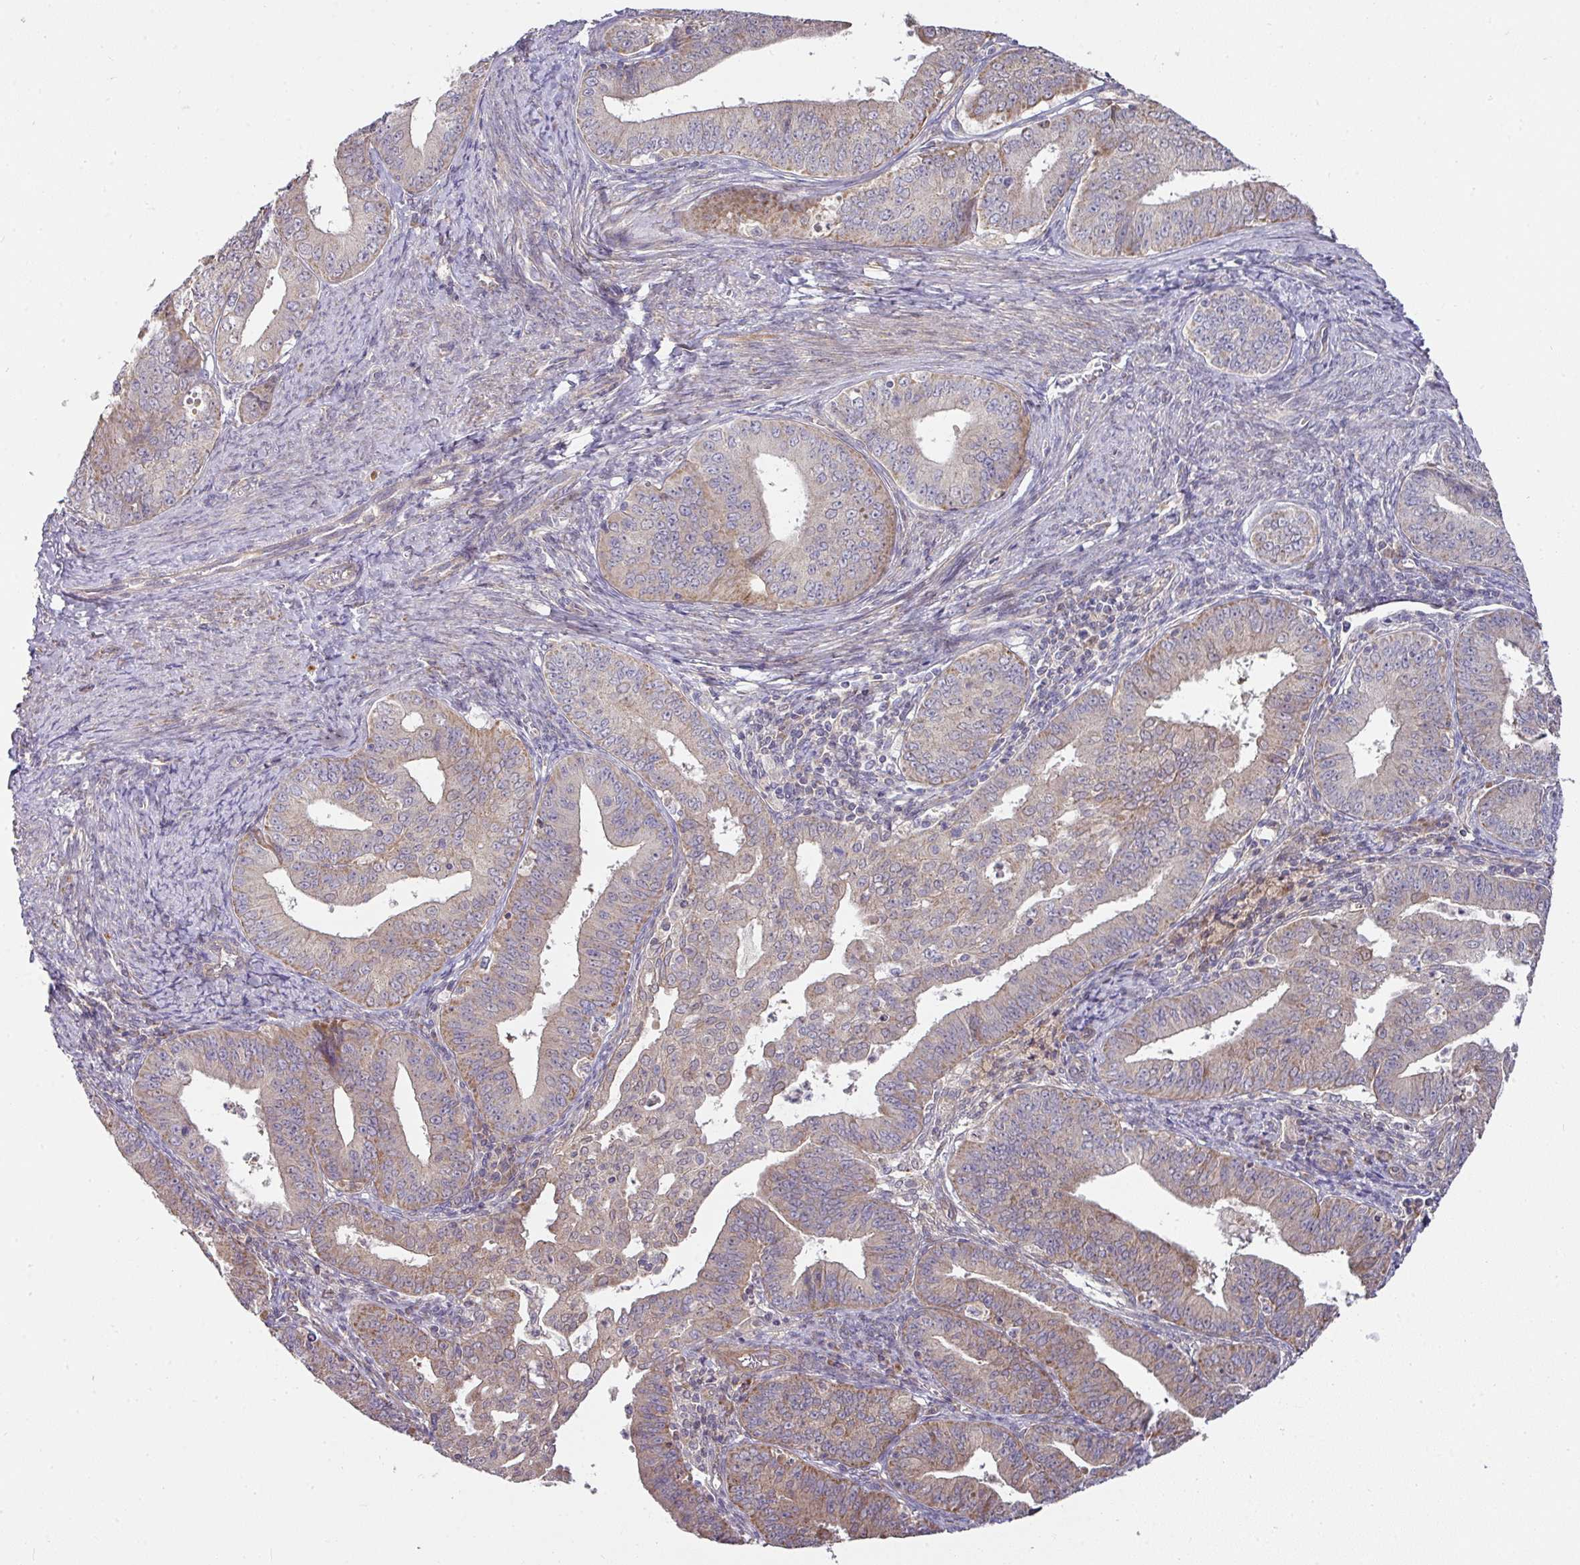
{"staining": {"intensity": "weak", "quantity": "25%-75%", "location": "cytoplasmic/membranous"}, "tissue": "endometrial cancer", "cell_type": "Tumor cells", "image_type": "cancer", "snomed": [{"axis": "morphology", "description": "Adenocarcinoma, NOS"}, {"axis": "topography", "description": "Endometrium"}], "caption": "Weak cytoplasmic/membranous positivity for a protein is appreciated in approximately 25%-75% of tumor cells of endometrial cancer (adenocarcinoma) using IHC.", "gene": "STK35", "patient": {"sex": "female", "age": 73}}